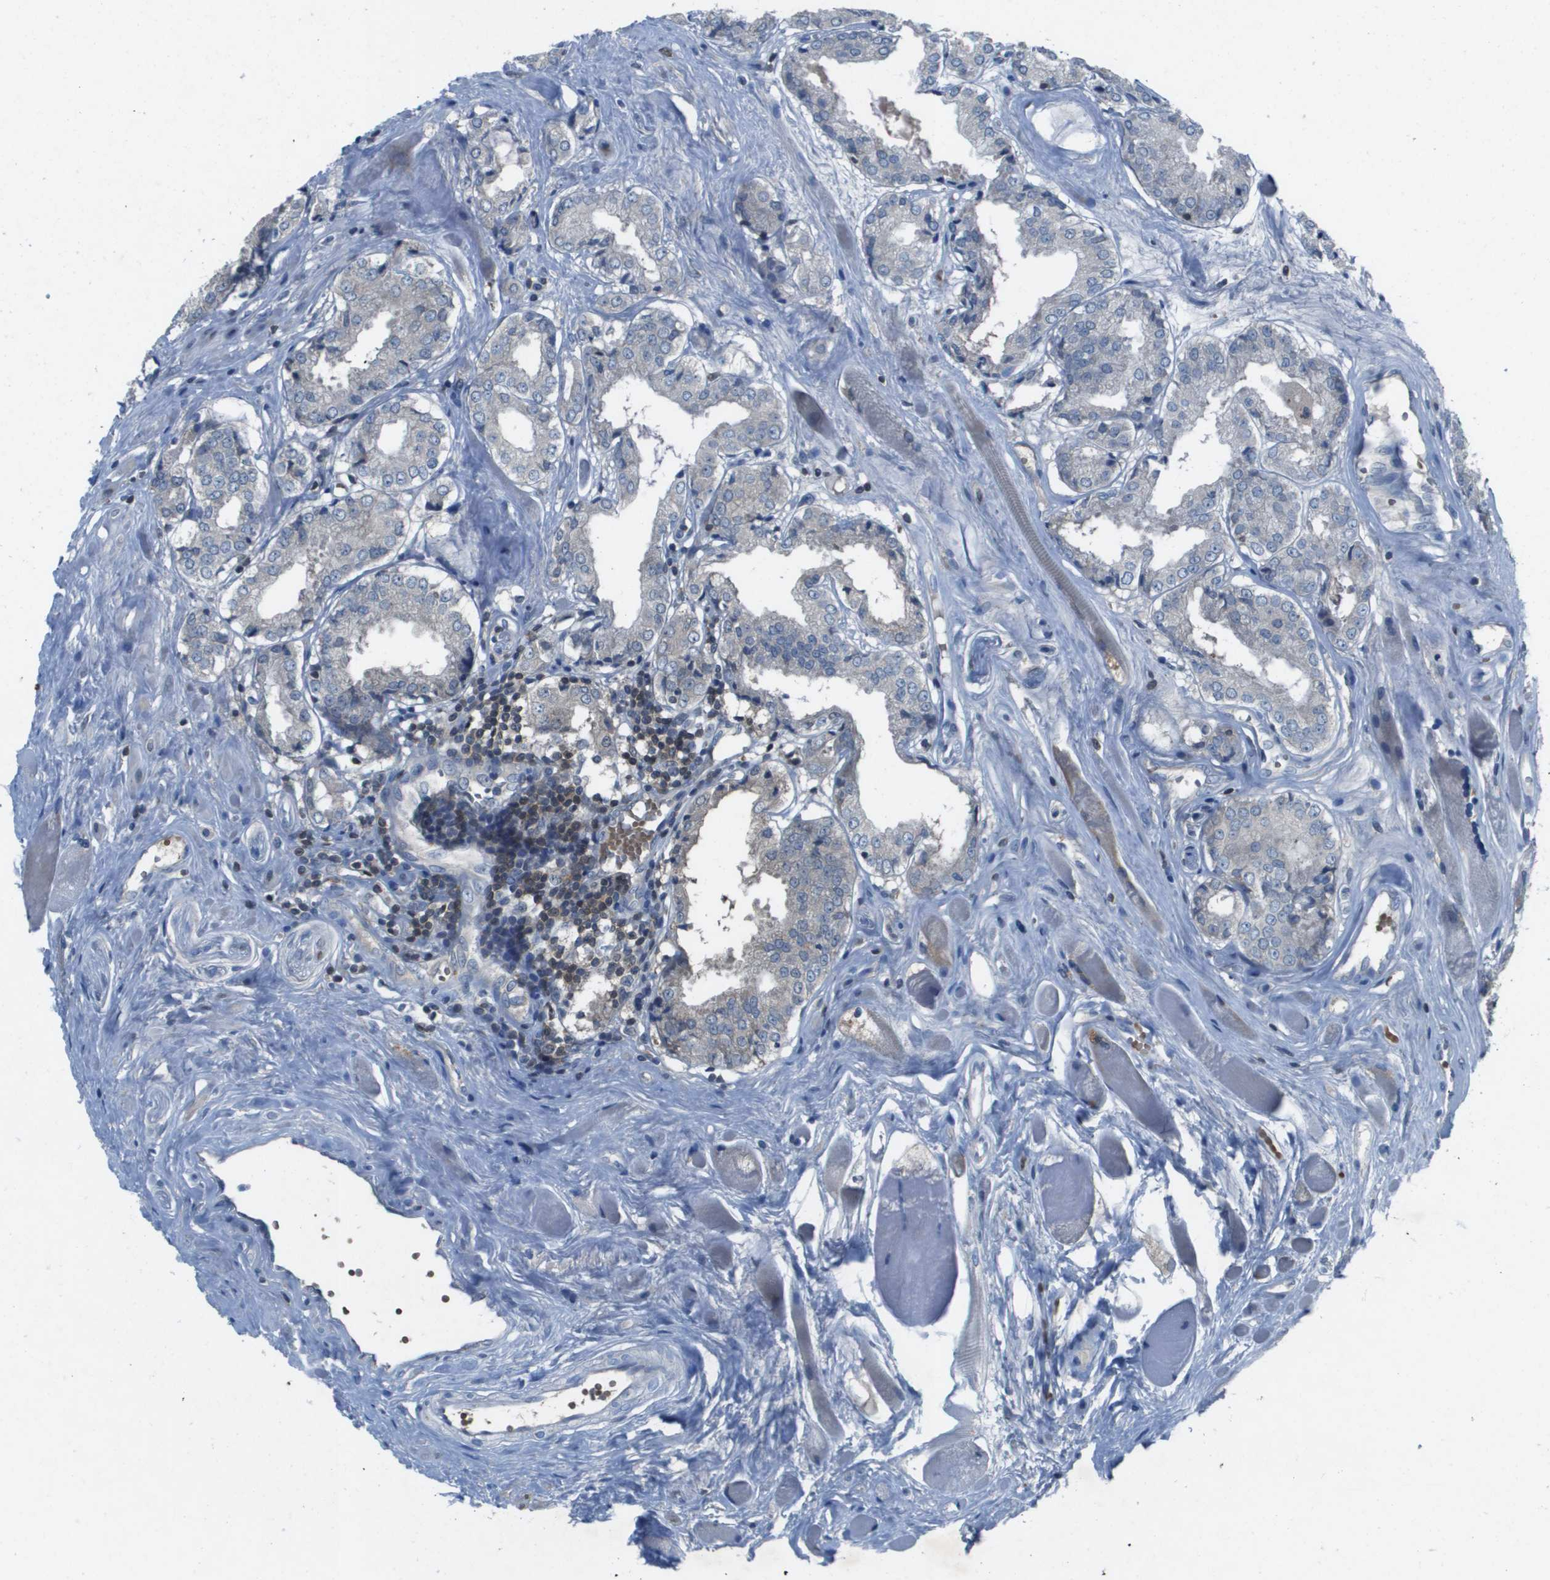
{"staining": {"intensity": "negative", "quantity": "none", "location": "none"}, "tissue": "prostate cancer", "cell_type": "Tumor cells", "image_type": "cancer", "snomed": [{"axis": "morphology", "description": "Adenocarcinoma, Low grade"}, {"axis": "topography", "description": "Prostate"}], "caption": "Protein analysis of prostate cancer (adenocarcinoma (low-grade)) exhibits no significant staining in tumor cells.", "gene": "CAMK4", "patient": {"sex": "male", "age": 57}}